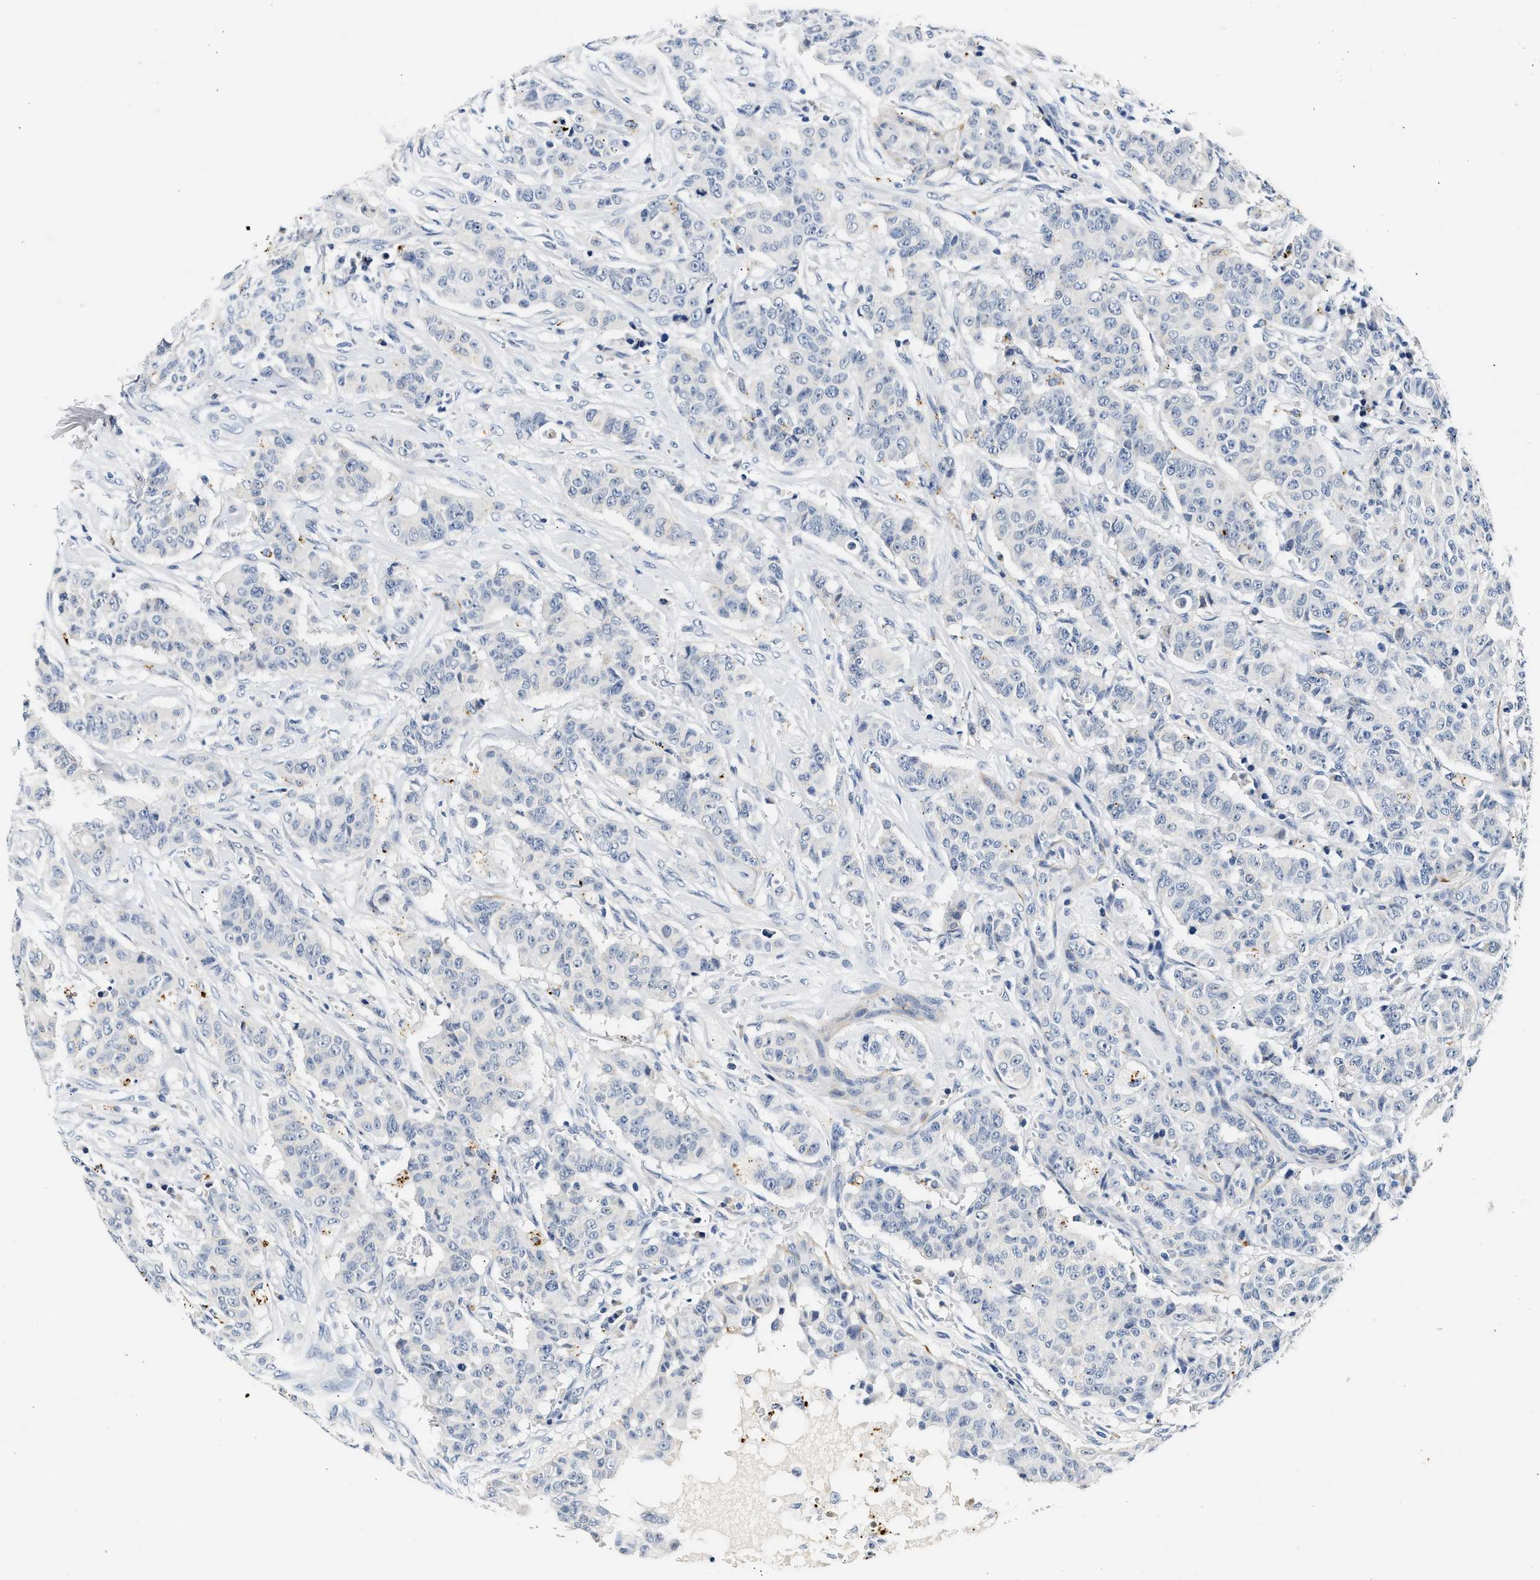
{"staining": {"intensity": "negative", "quantity": "none", "location": "none"}, "tissue": "breast cancer", "cell_type": "Tumor cells", "image_type": "cancer", "snomed": [{"axis": "morphology", "description": "Normal tissue, NOS"}, {"axis": "morphology", "description": "Duct carcinoma"}, {"axis": "topography", "description": "Breast"}], "caption": "Immunohistochemistry (IHC) micrograph of human breast cancer (intraductal carcinoma) stained for a protein (brown), which shows no positivity in tumor cells.", "gene": "MED22", "patient": {"sex": "female", "age": 40}}